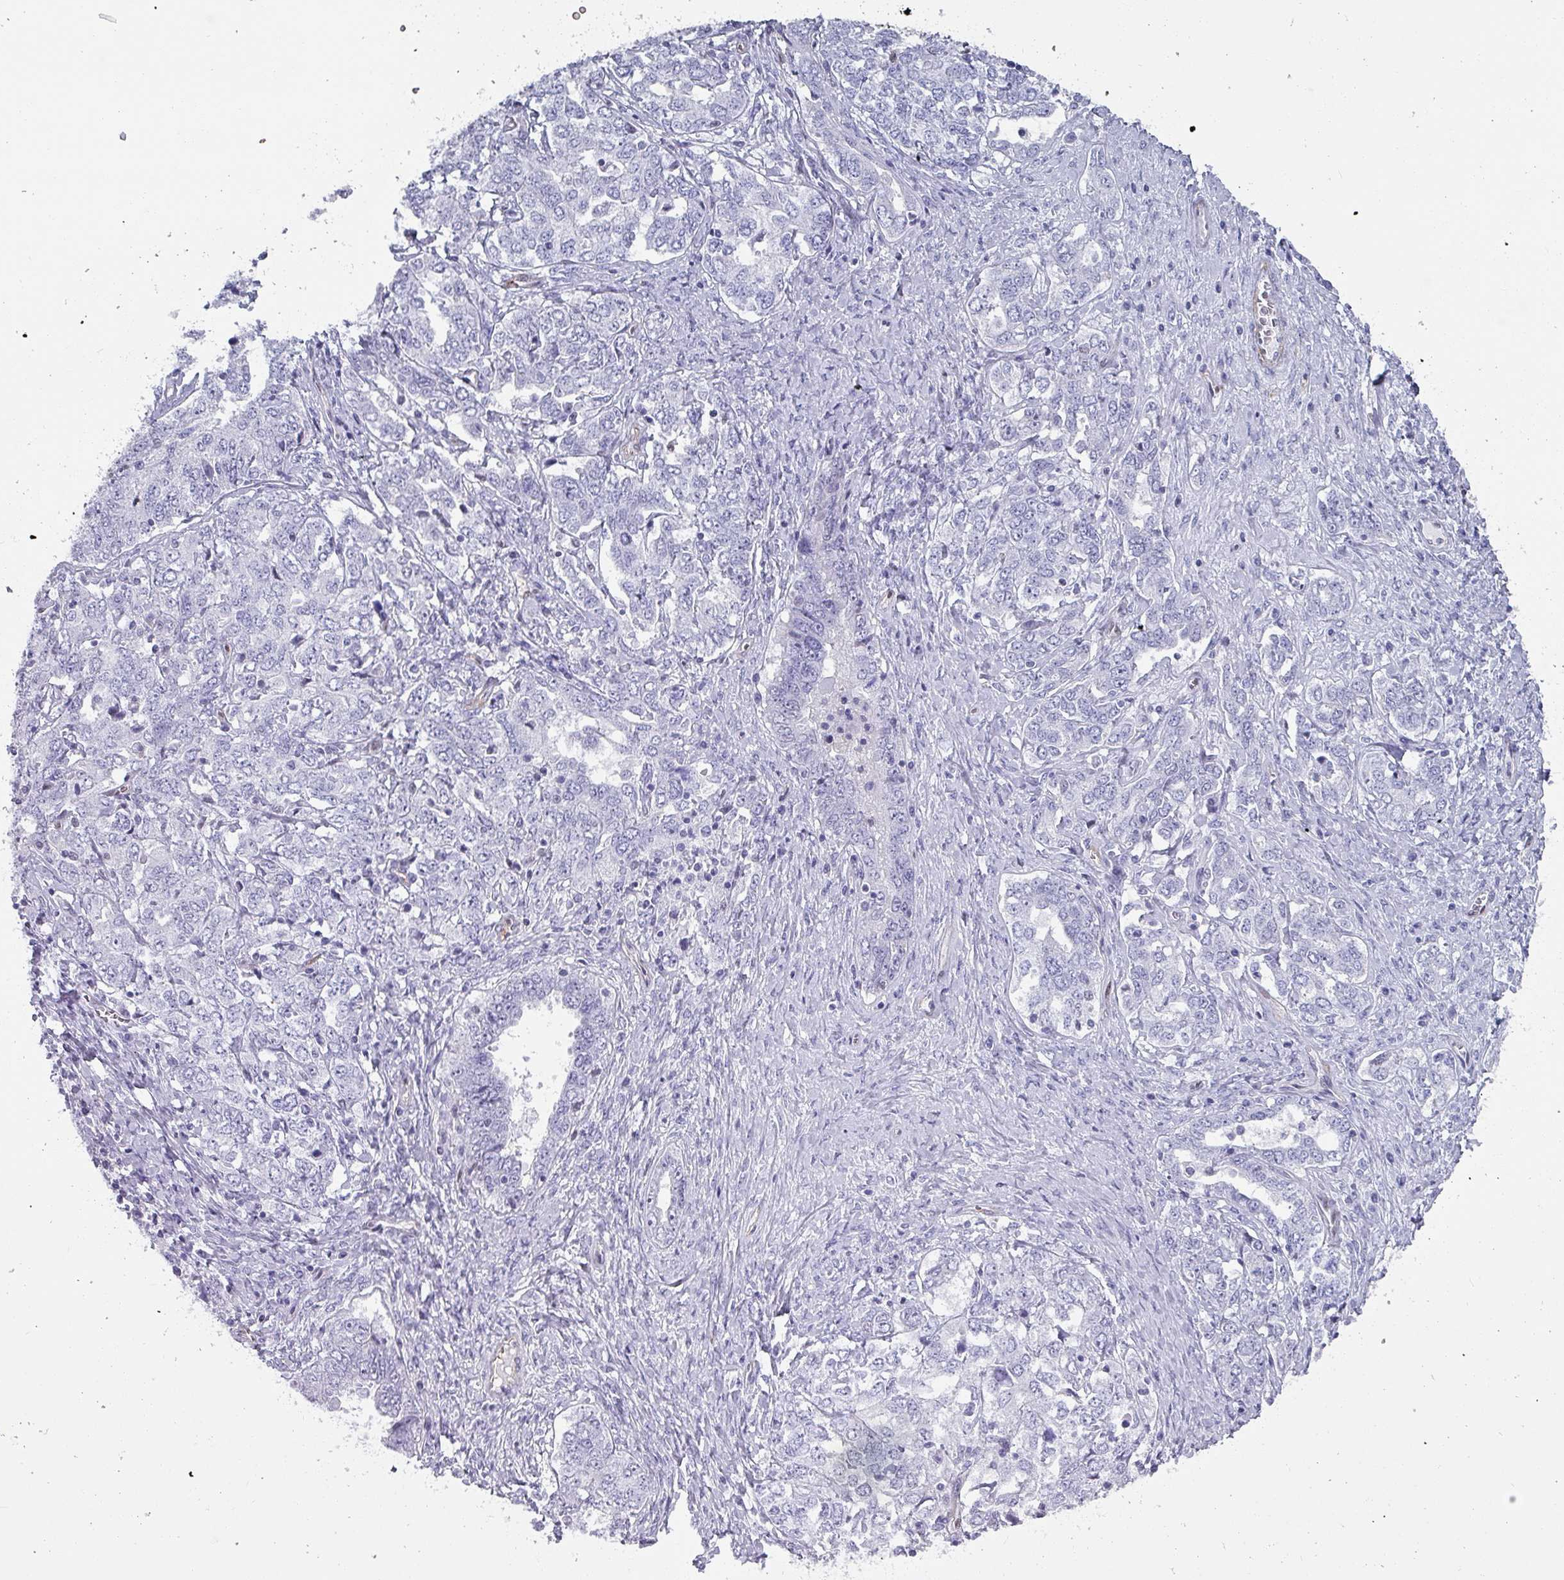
{"staining": {"intensity": "negative", "quantity": "none", "location": "none"}, "tissue": "ovarian cancer", "cell_type": "Tumor cells", "image_type": "cancer", "snomed": [{"axis": "morphology", "description": "Carcinoma, endometroid"}, {"axis": "topography", "description": "Ovary"}], "caption": "This is an IHC image of ovarian endometroid carcinoma. There is no staining in tumor cells.", "gene": "ZNF816-ZNF321P", "patient": {"sex": "female", "age": 62}}